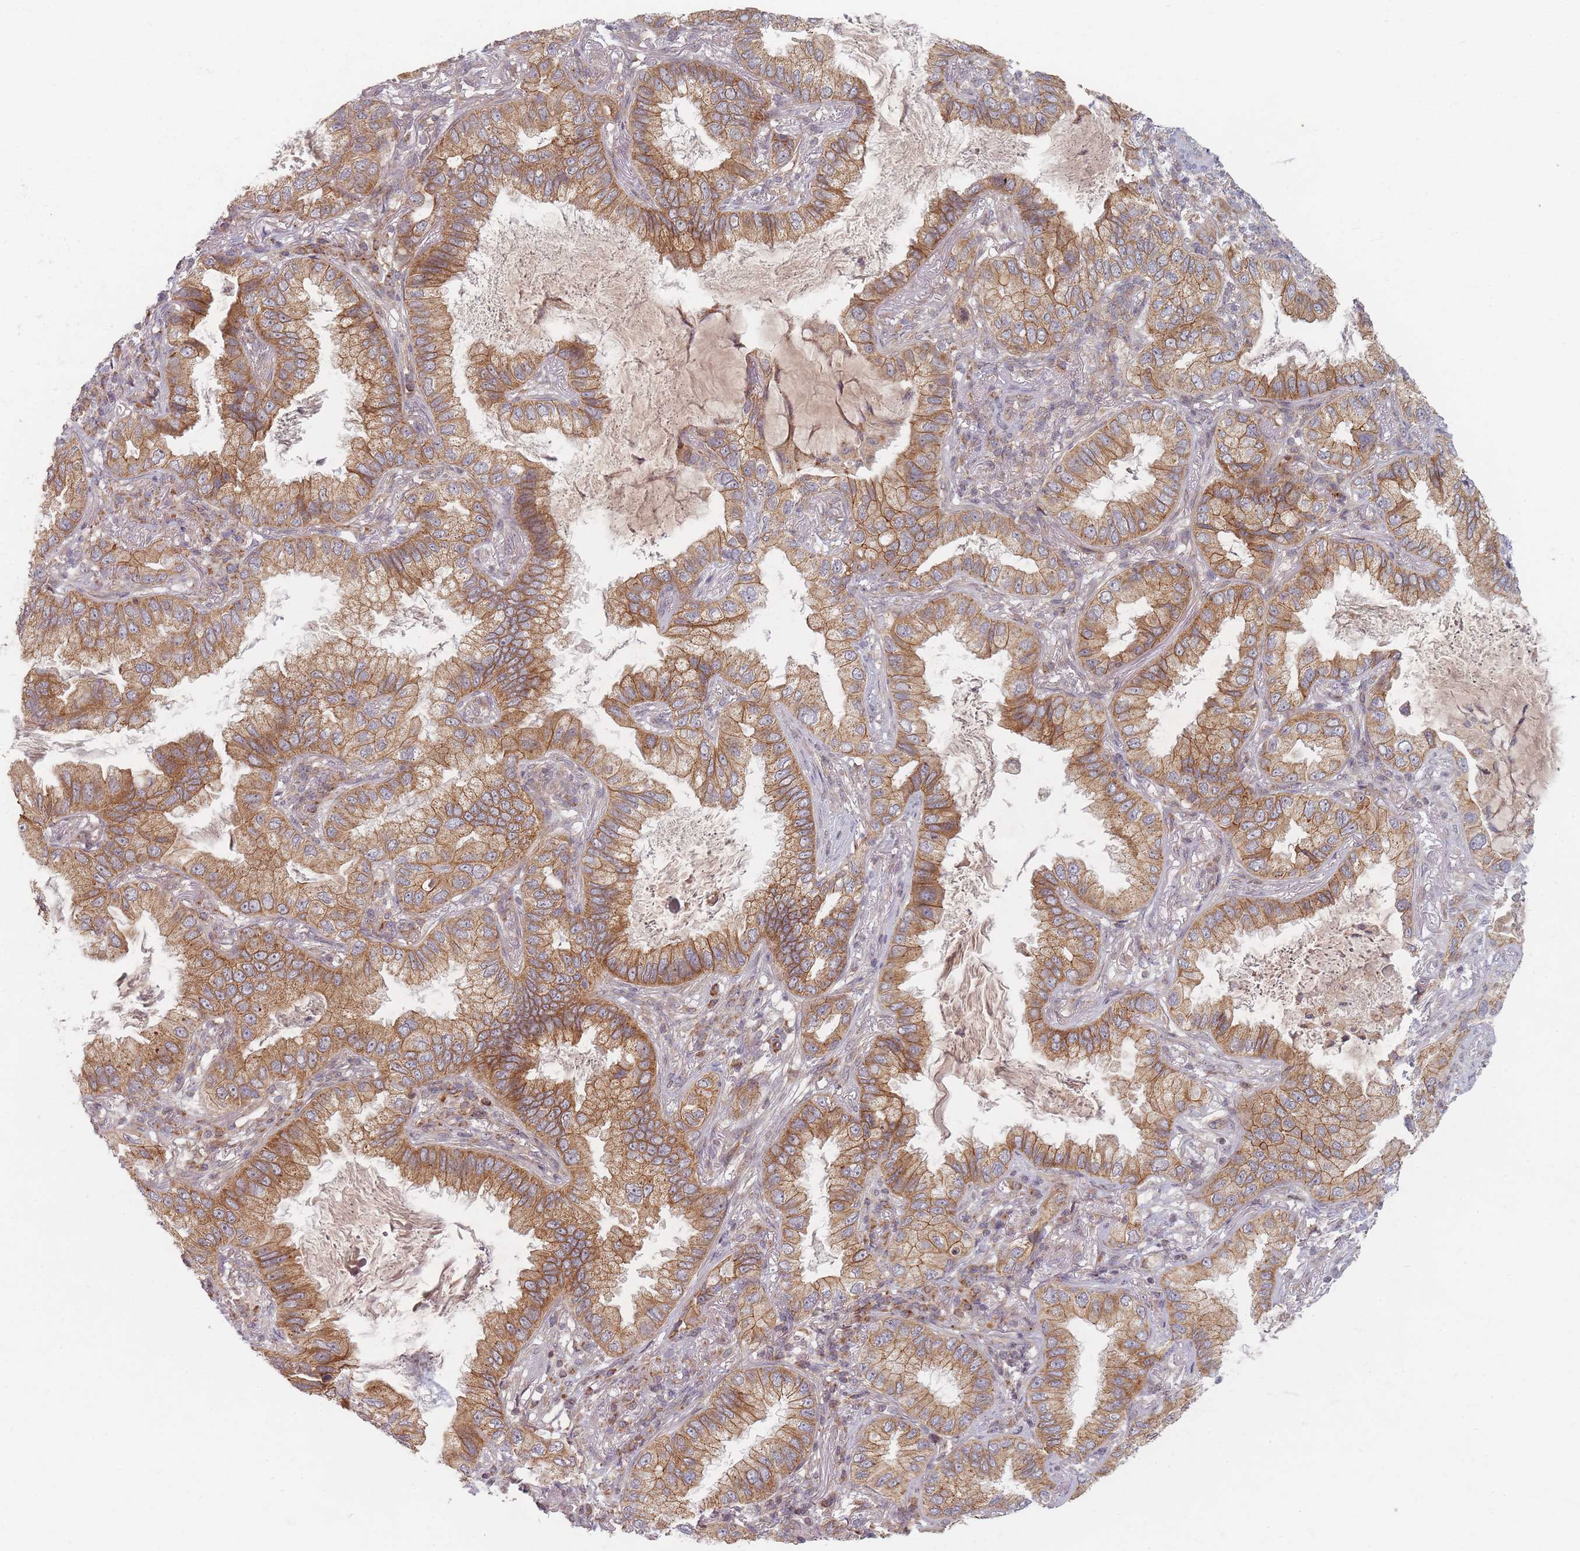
{"staining": {"intensity": "moderate", "quantity": ">75%", "location": "cytoplasmic/membranous"}, "tissue": "lung cancer", "cell_type": "Tumor cells", "image_type": "cancer", "snomed": [{"axis": "morphology", "description": "Adenocarcinoma, NOS"}, {"axis": "topography", "description": "Lung"}], "caption": "Protein staining by immunohistochemistry (IHC) exhibits moderate cytoplasmic/membranous expression in approximately >75% of tumor cells in lung cancer.", "gene": "RADX", "patient": {"sex": "female", "age": 69}}